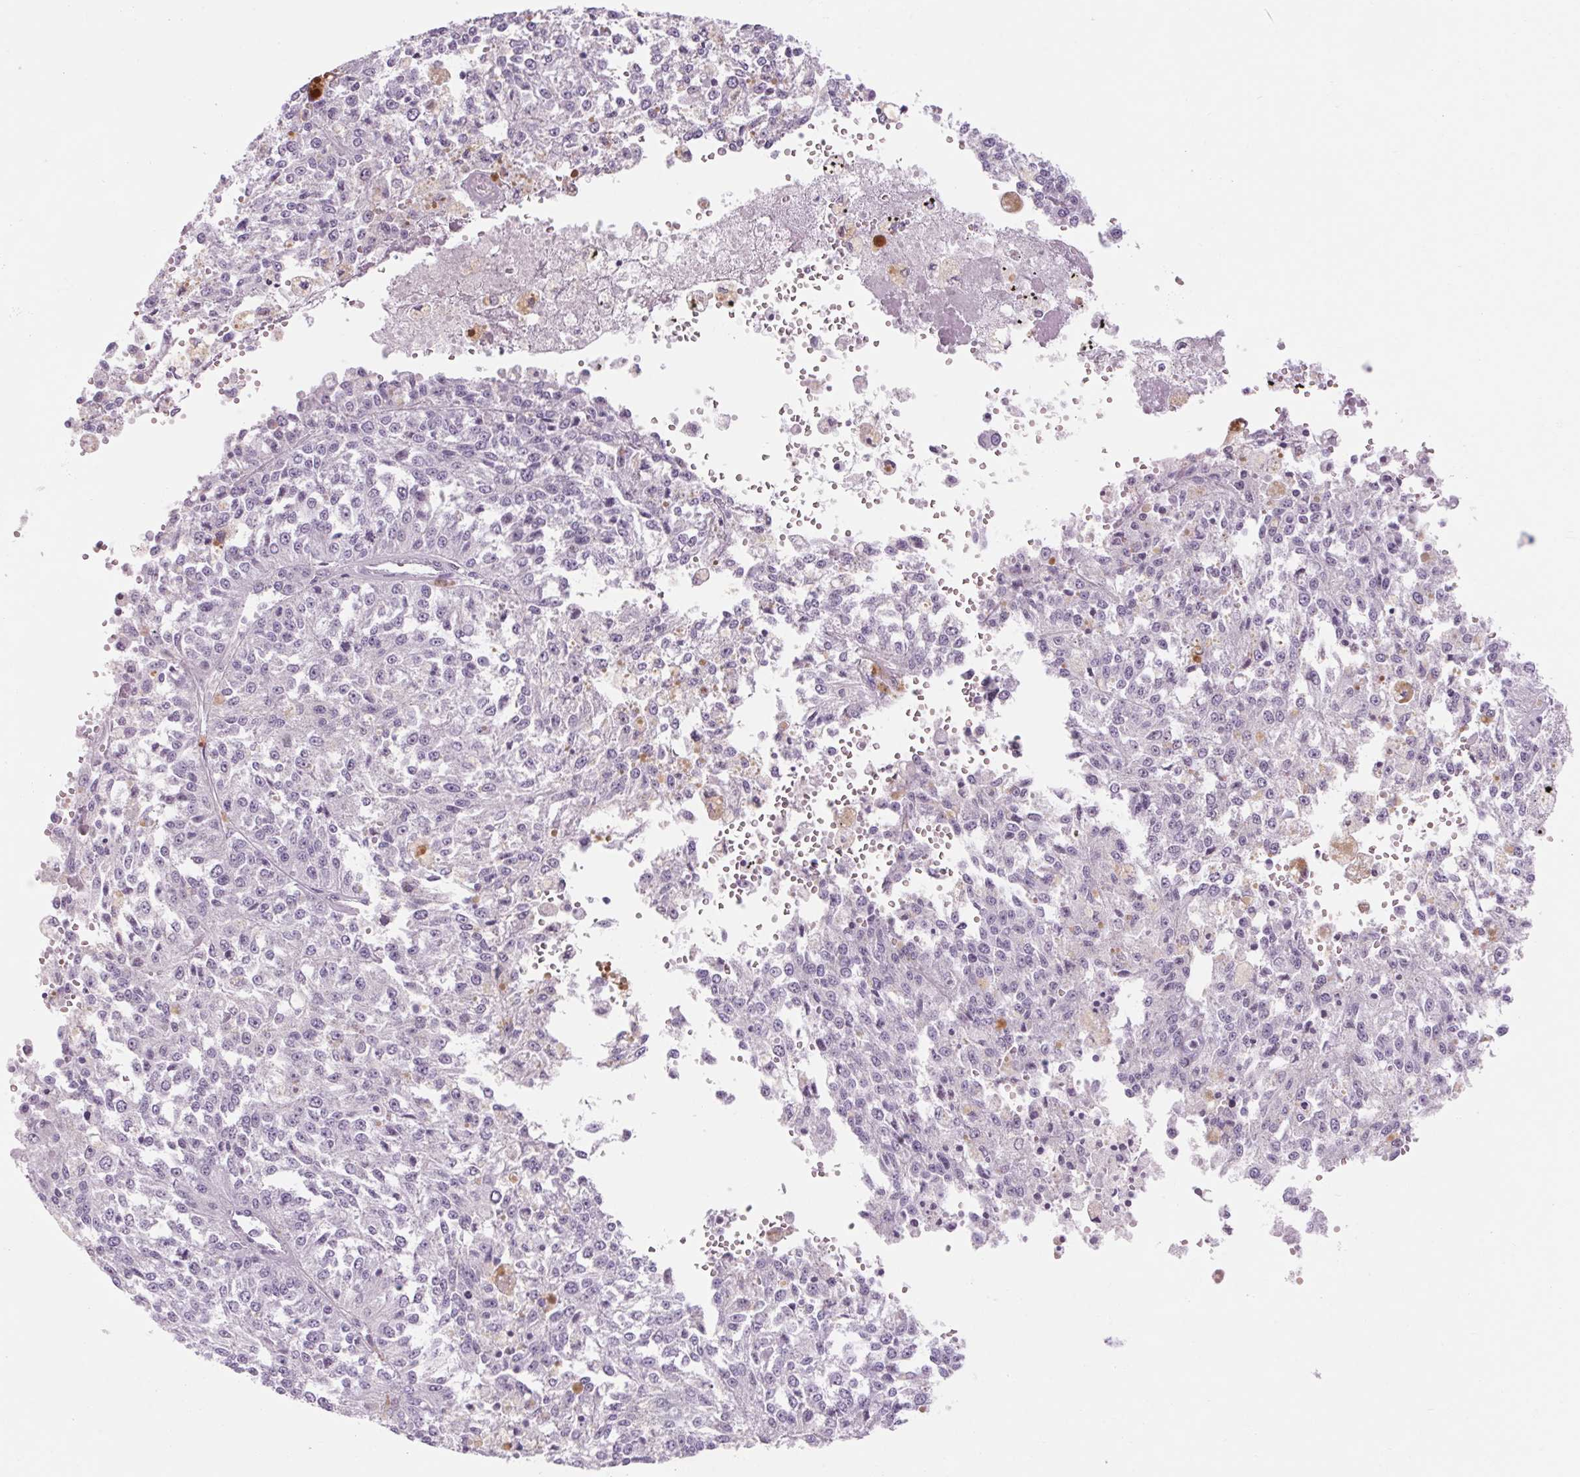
{"staining": {"intensity": "negative", "quantity": "none", "location": "none"}, "tissue": "melanoma", "cell_type": "Tumor cells", "image_type": "cancer", "snomed": [{"axis": "morphology", "description": "Malignant melanoma, Metastatic site"}, {"axis": "topography", "description": "Lymph node"}], "caption": "Immunohistochemical staining of human melanoma exhibits no significant staining in tumor cells. (DAB immunohistochemistry (IHC) with hematoxylin counter stain).", "gene": "RPTN", "patient": {"sex": "female", "age": 64}}